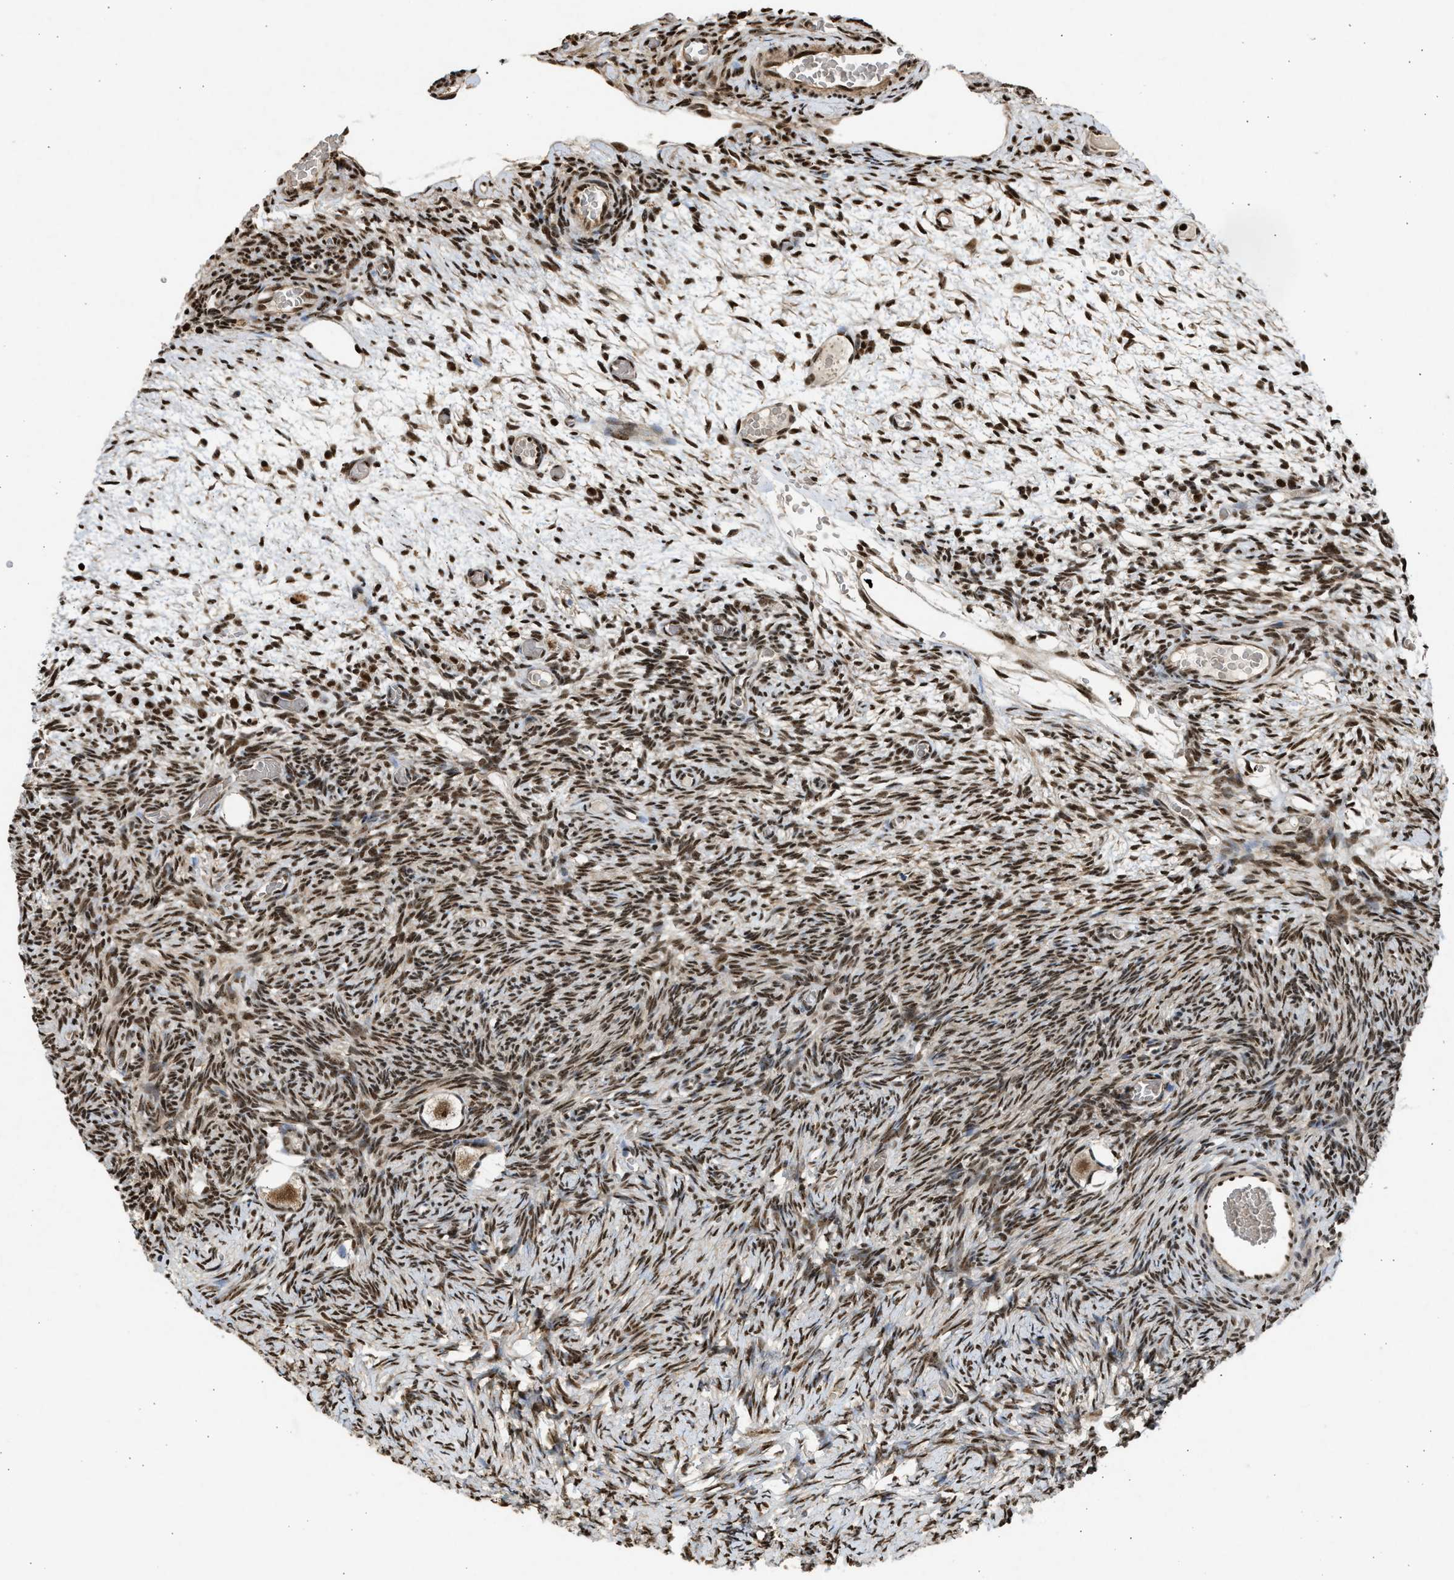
{"staining": {"intensity": "moderate", "quantity": ">75%", "location": "cytoplasmic/membranous"}, "tissue": "ovary", "cell_type": "Follicle cells", "image_type": "normal", "snomed": [{"axis": "morphology", "description": "Normal tissue, NOS"}, {"axis": "topography", "description": "Ovary"}], "caption": "Human ovary stained with a brown dye reveals moderate cytoplasmic/membranous positive expression in about >75% of follicle cells.", "gene": "TFDP2", "patient": {"sex": "female", "age": 27}}